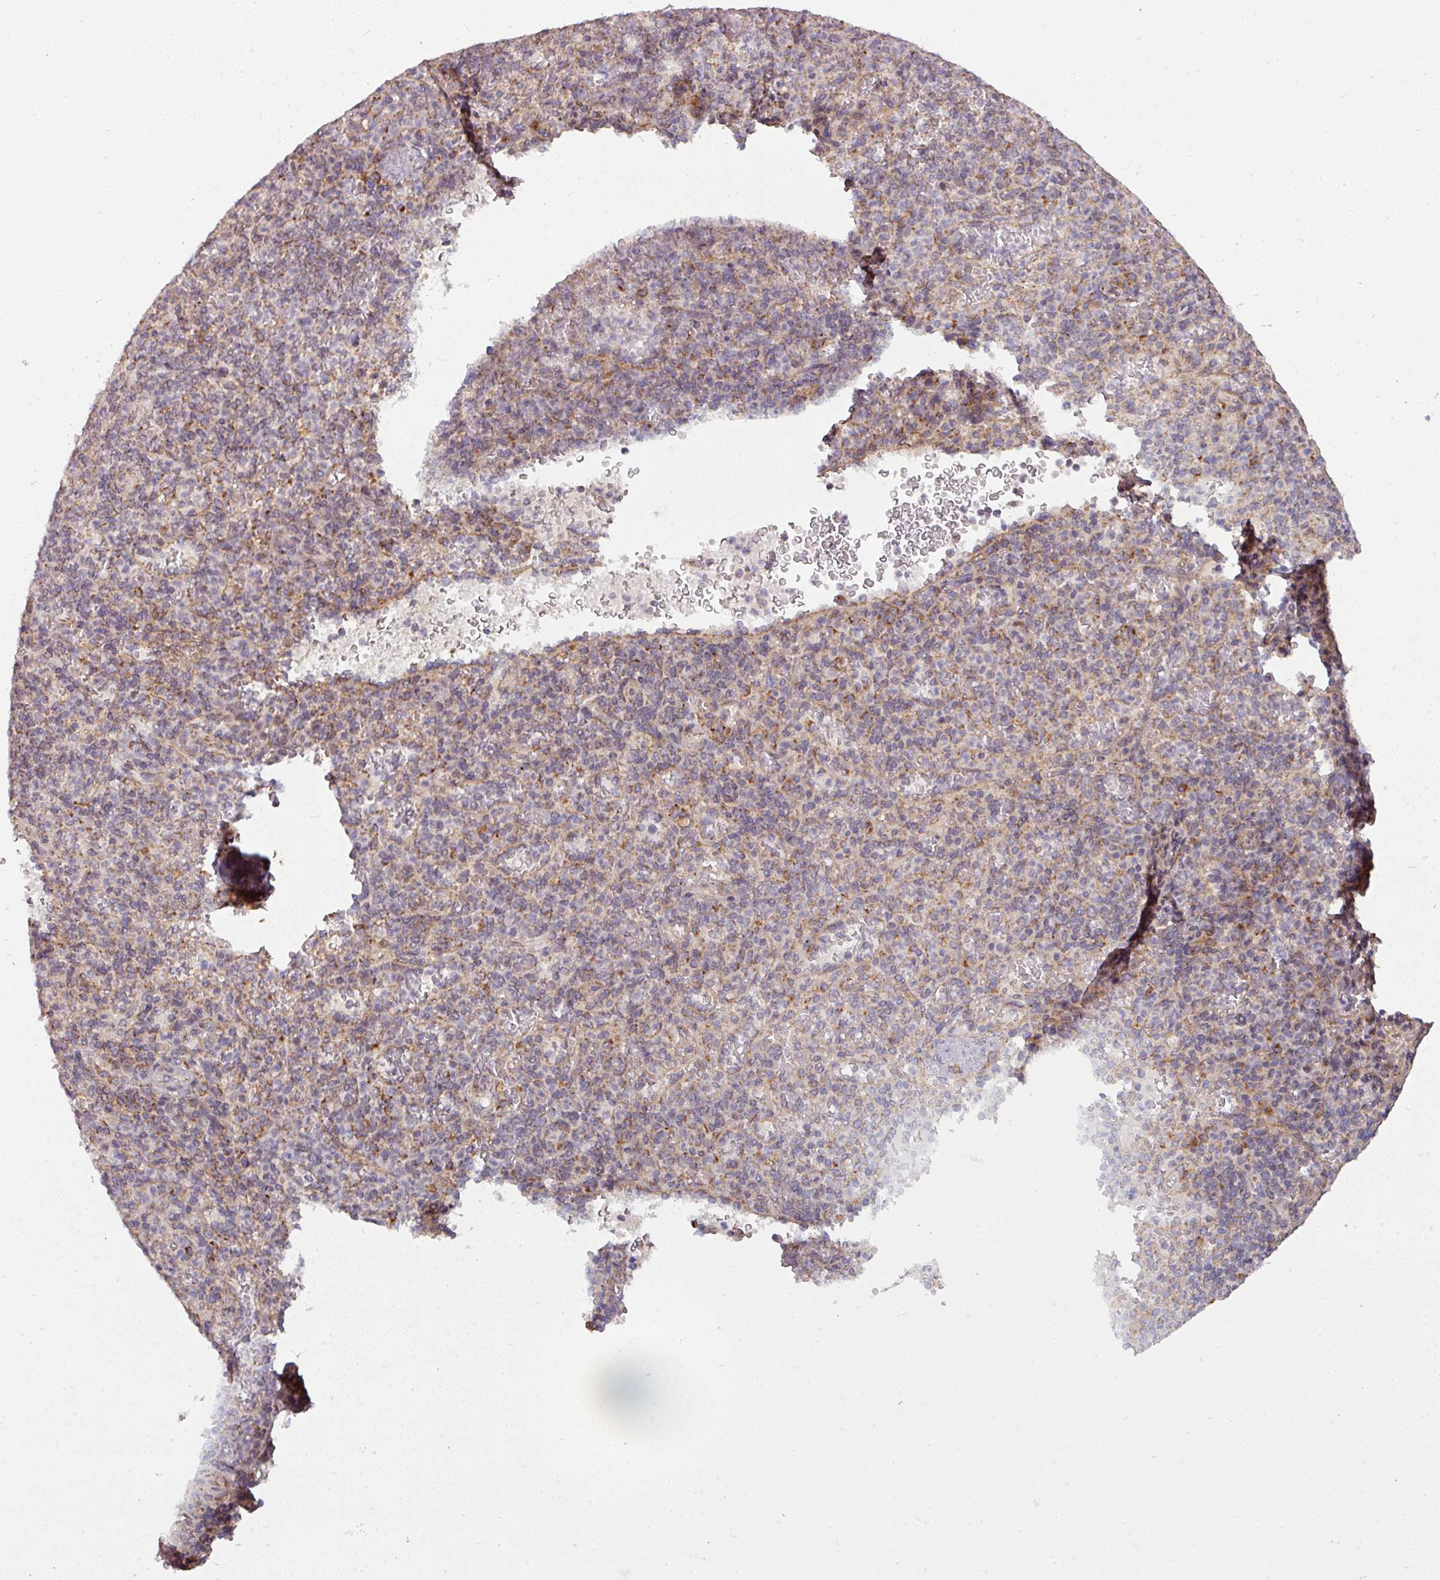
{"staining": {"intensity": "moderate", "quantity": "<25%", "location": "cytoplasmic/membranous"}, "tissue": "spleen", "cell_type": "Cells in red pulp", "image_type": "normal", "snomed": [{"axis": "morphology", "description": "Normal tissue, NOS"}, {"axis": "topography", "description": "Spleen"}], "caption": "This micrograph exhibits immunohistochemistry staining of normal spleen, with low moderate cytoplasmic/membranous expression in about <25% of cells in red pulp.", "gene": "MAGT1", "patient": {"sex": "female", "age": 74}}